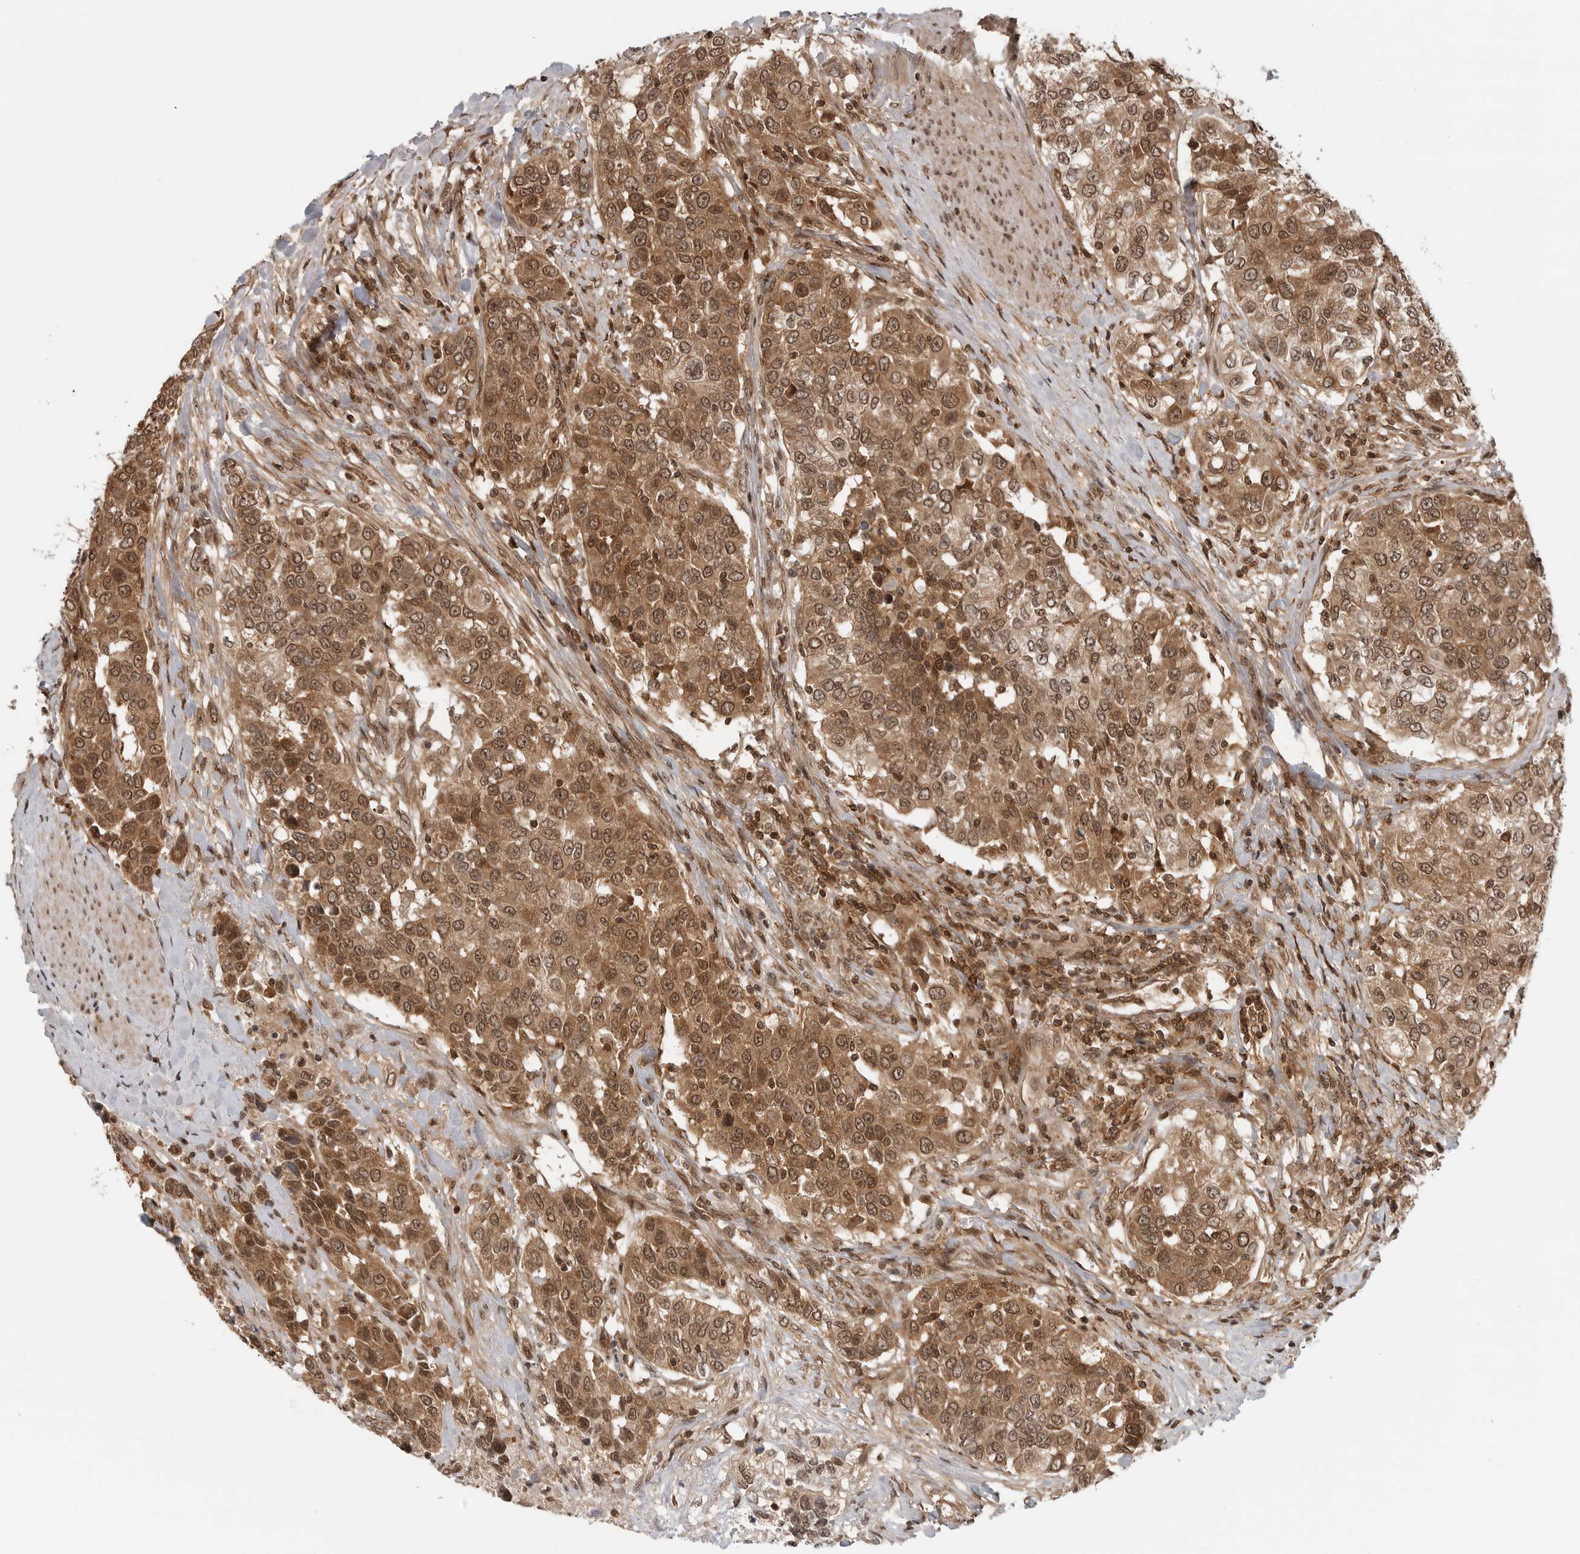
{"staining": {"intensity": "moderate", "quantity": ">75%", "location": "cytoplasmic/membranous,nuclear"}, "tissue": "urothelial cancer", "cell_type": "Tumor cells", "image_type": "cancer", "snomed": [{"axis": "morphology", "description": "Urothelial carcinoma, High grade"}, {"axis": "topography", "description": "Urinary bladder"}], "caption": "Urothelial cancer stained with immunohistochemistry (IHC) exhibits moderate cytoplasmic/membranous and nuclear staining in approximately >75% of tumor cells.", "gene": "SZRD1", "patient": {"sex": "female", "age": 80}}